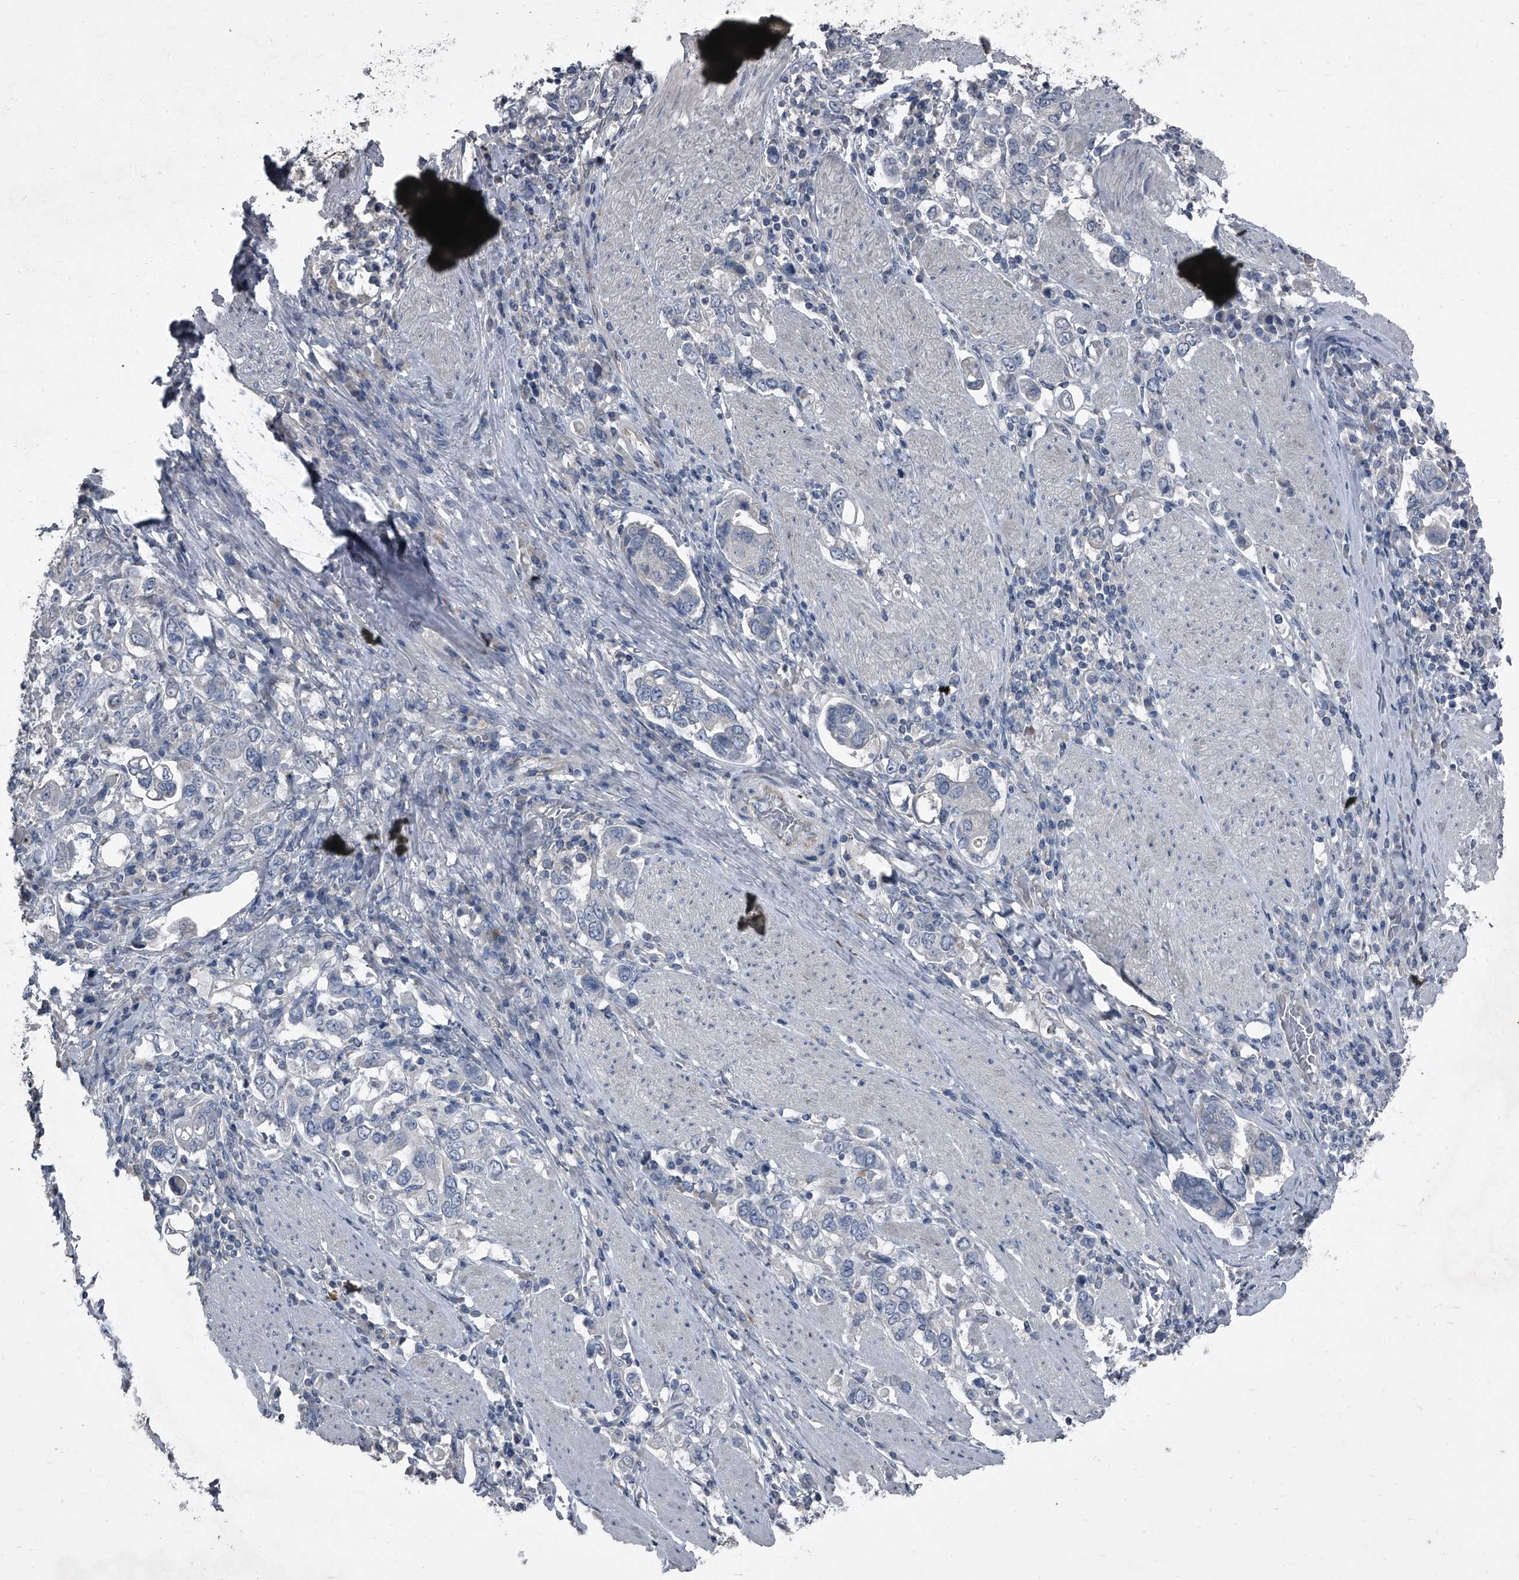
{"staining": {"intensity": "negative", "quantity": "none", "location": "none"}, "tissue": "stomach cancer", "cell_type": "Tumor cells", "image_type": "cancer", "snomed": [{"axis": "morphology", "description": "Adenocarcinoma, NOS"}, {"axis": "topography", "description": "Stomach, upper"}], "caption": "IHC image of neoplastic tissue: human adenocarcinoma (stomach) stained with DAB (3,3'-diaminobenzidine) exhibits no significant protein staining in tumor cells.", "gene": "HEPHL1", "patient": {"sex": "male", "age": 62}}